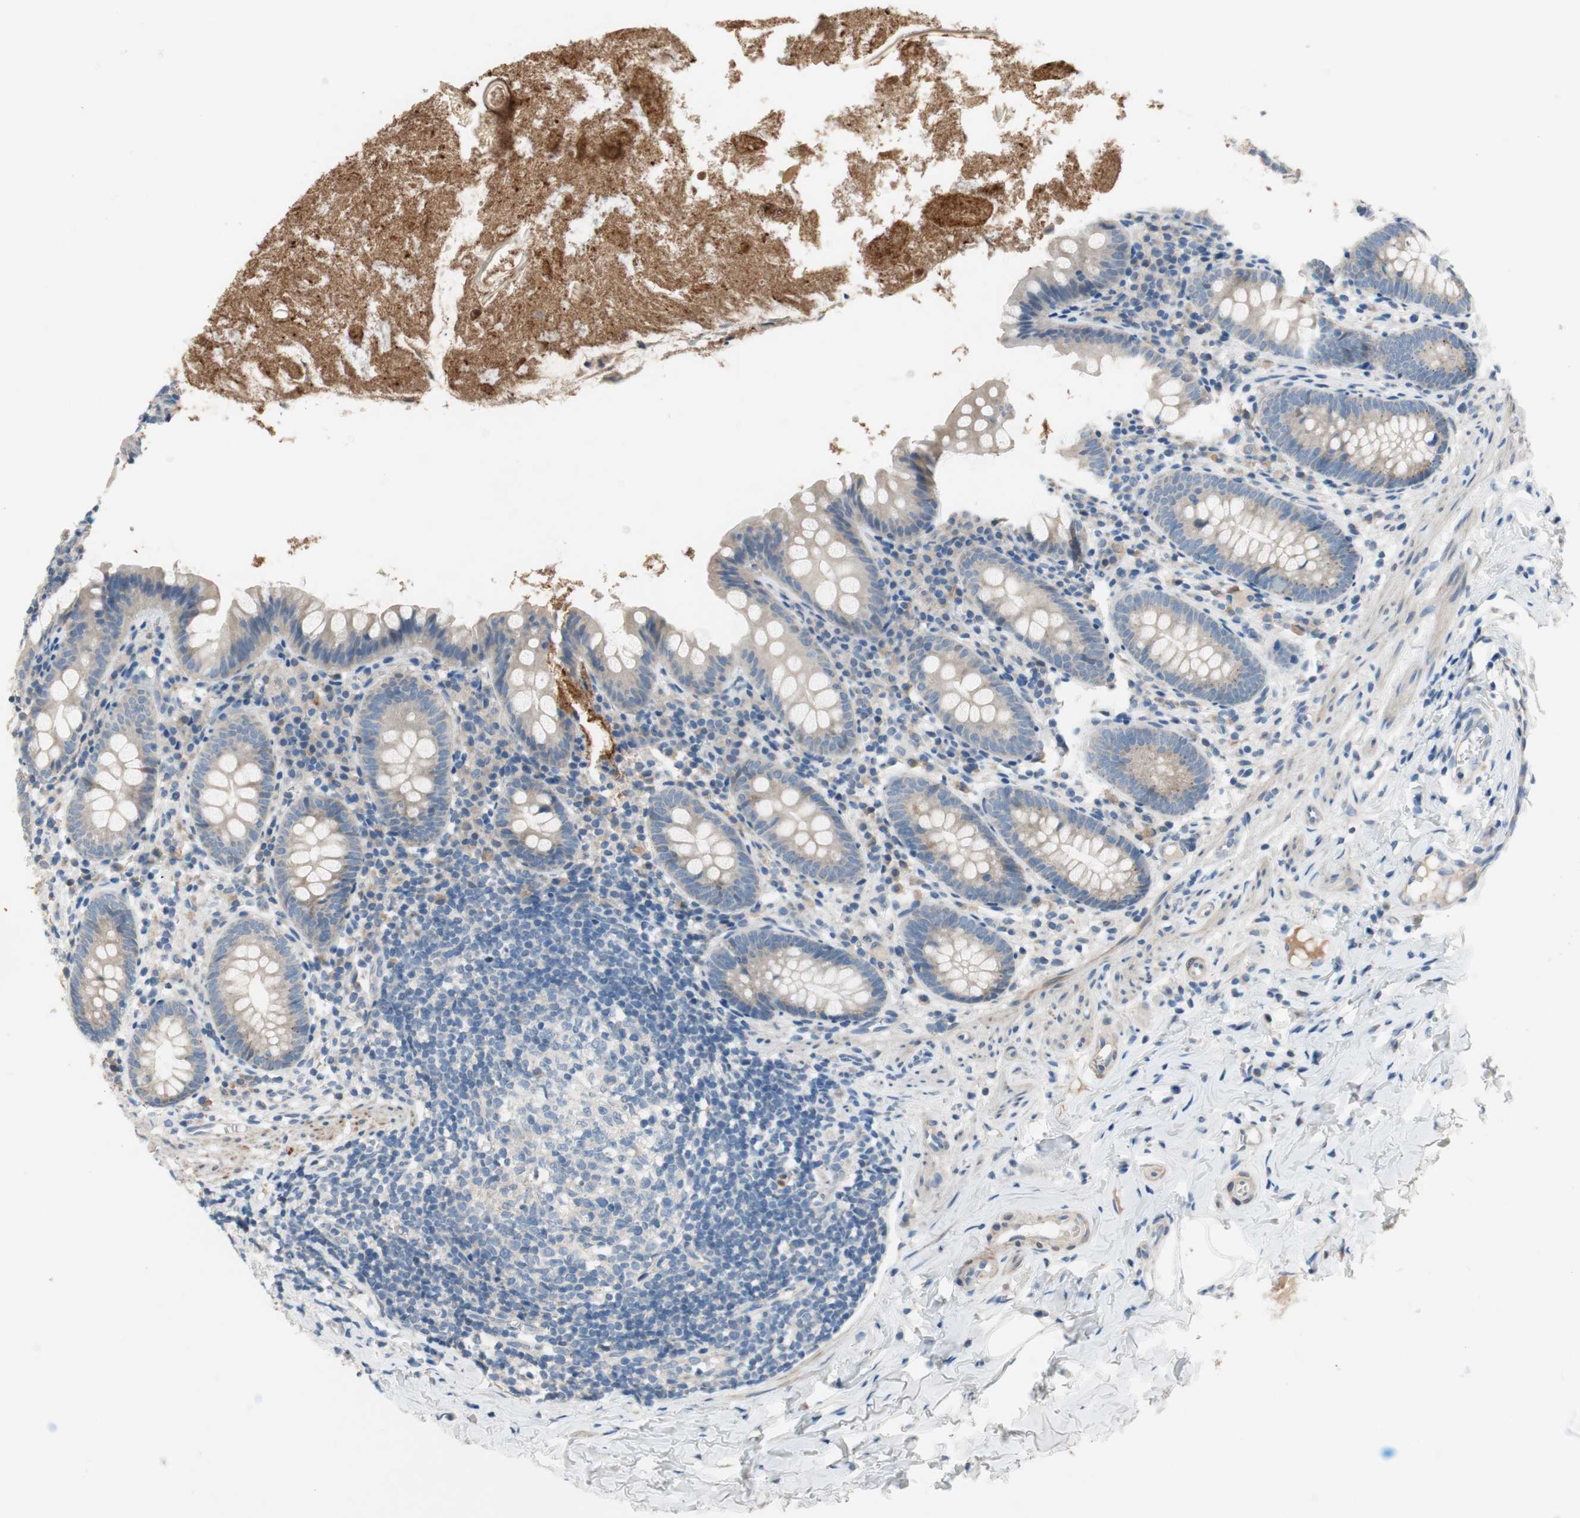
{"staining": {"intensity": "negative", "quantity": "none", "location": "none"}, "tissue": "appendix", "cell_type": "Glandular cells", "image_type": "normal", "snomed": [{"axis": "morphology", "description": "Normal tissue, NOS"}, {"axis": "topography", "description": "Appendix"}], "caption": "IHC of normal human appendix displays no staining in glandular cells. The staining was performed using DAB (3,3'-diaminobenzidine) to visualize the protein expression in brown, while the nuclei were stained in blue with hematoxylin (Magnification: 20x).", "gene": "TACR3", "patient": {"sex": "male", "age": 52}}